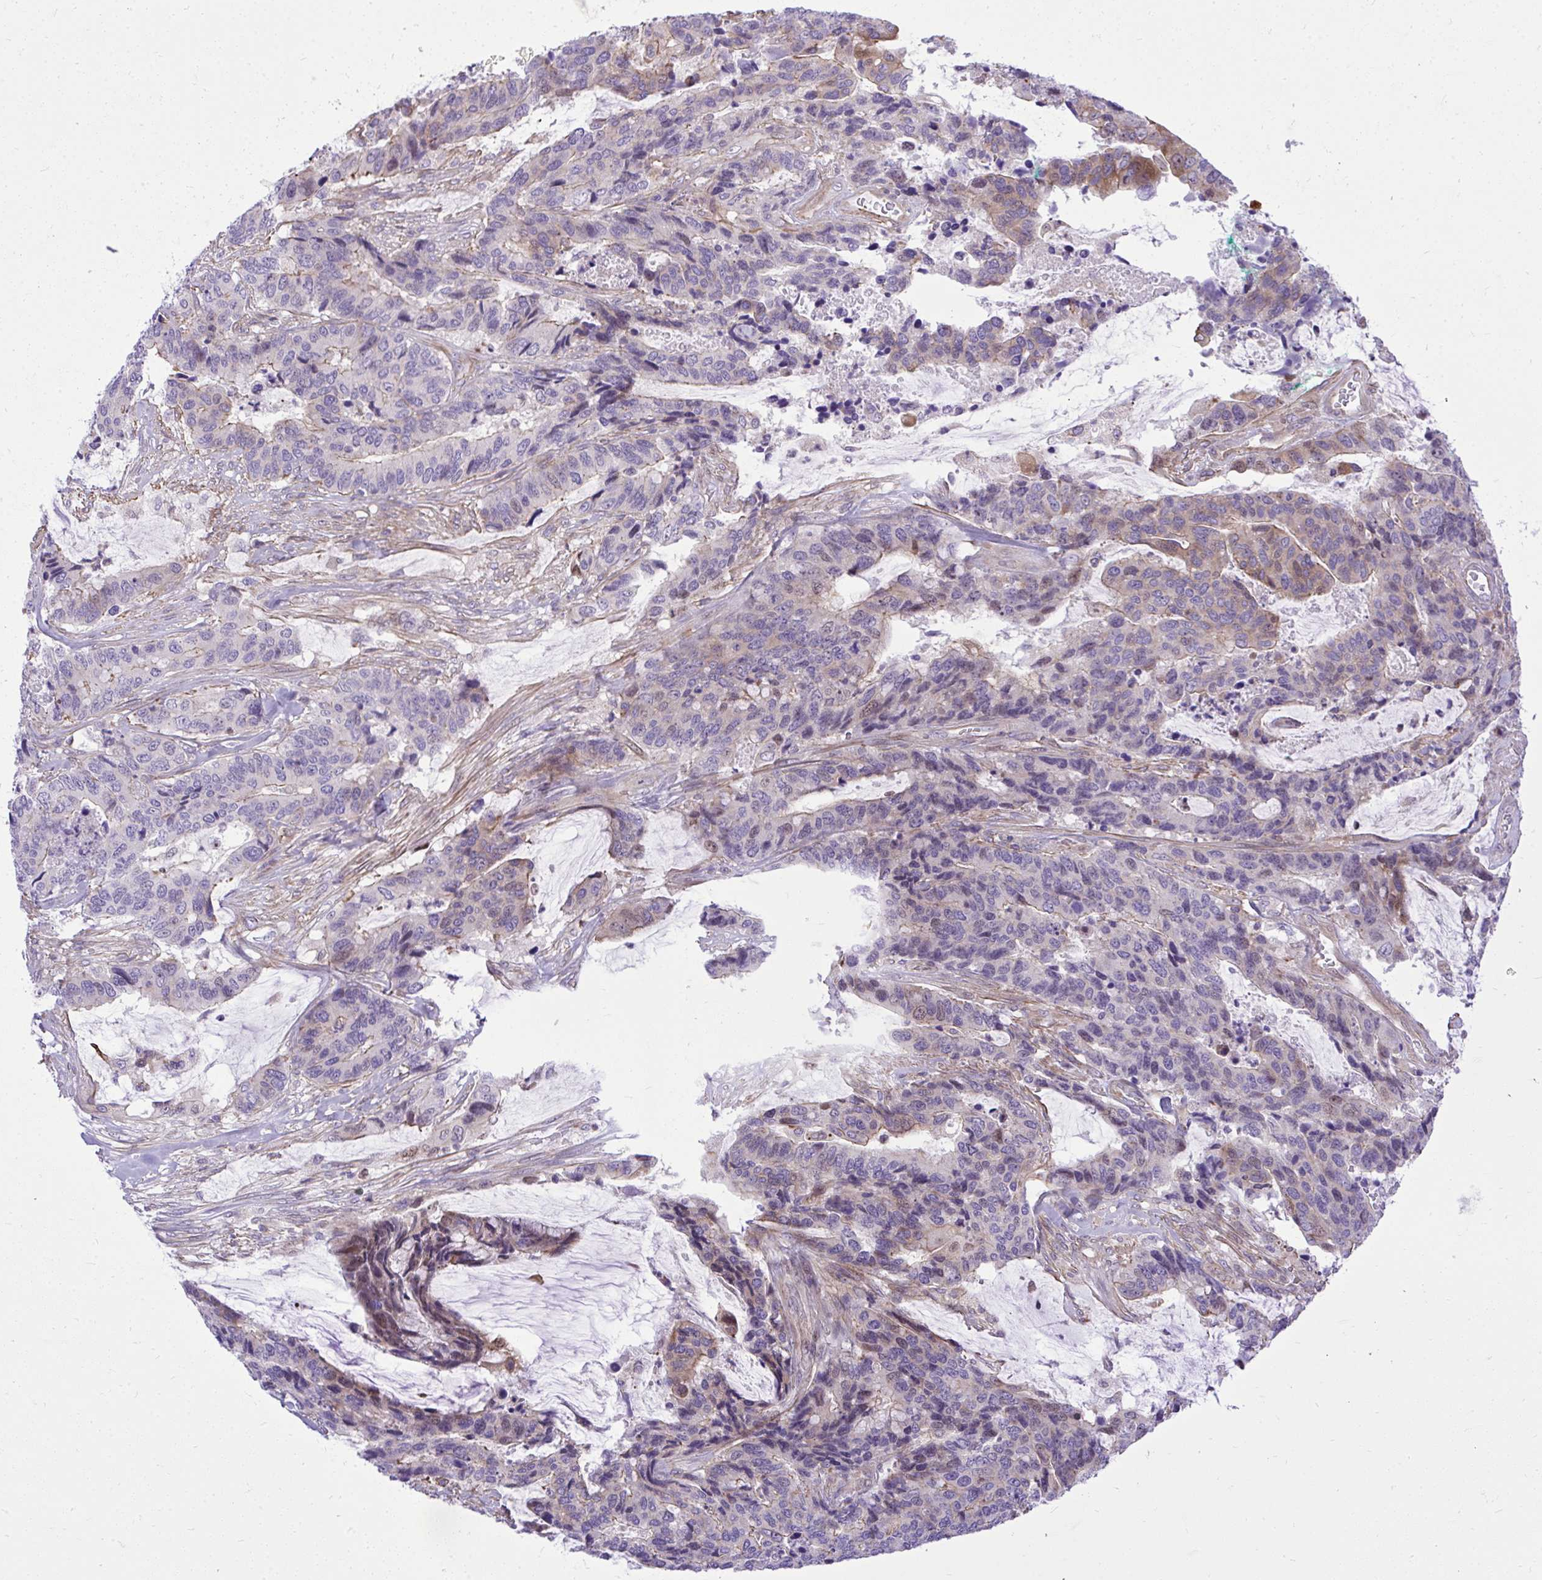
{"staining": {"intensity": "weak", "quantity": "<25%", "location": "cytoplasmic/membranous"}, "tissue": "colorectal cancer", "cell_type": "Tumor cells", "image_type": "cancer", "snomed": [{"axis": "morphology", "description": "Adenocarcinoma, NOS"}, {"axis": "topography", "description": "Rectum"}], "caption": "A histopathology image of colorectal adenocarcinoma stained for a protein demonstrates no brown staining in tumor cells.", "gene": "GRK4", "patient": {"sex": "female", "age": 59}}